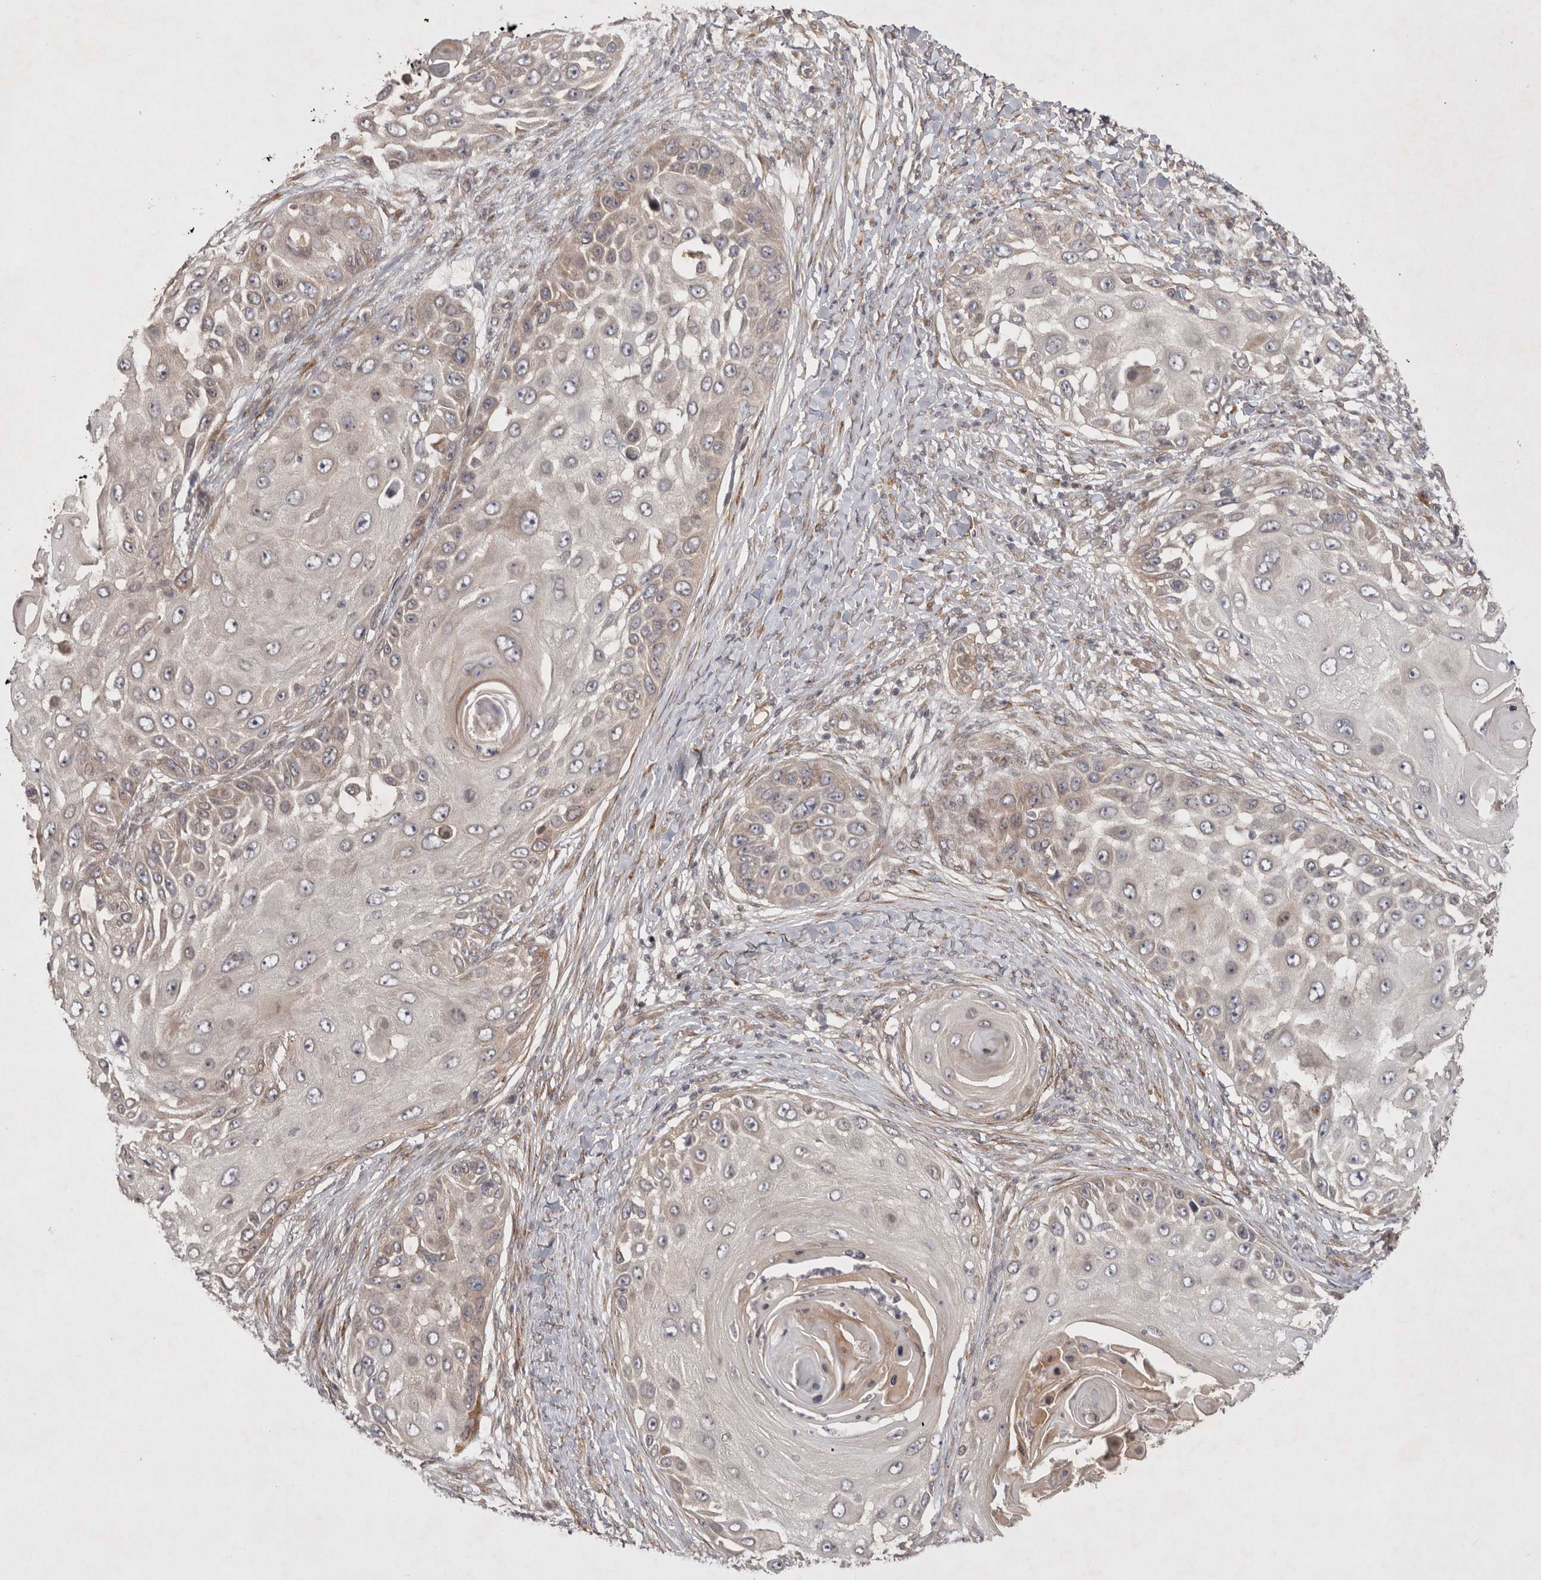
{"staining": {"intensity": "weak", "quantity": "25%-75%", "location": "cytoplasmic/membranous"}, "tissue": "skin cancer", "cell_type": "Tumor cells", "image_type": "cancer", "snomed": [{"axis": "morphology", "description": "Squamous cell carcinoma, NOS"}, {"axis": "topography", "description": "Skin"}], "caption": "Immunohistochemical staining of human squamous cell carcinoma (skin) demonstrates low levels of weak cytoplasmic/membranous protein positivity in approximately 25%-75% of tumor cells.", "gene": "ZNF318", "patient": {"sex": "female", "age": 44}}